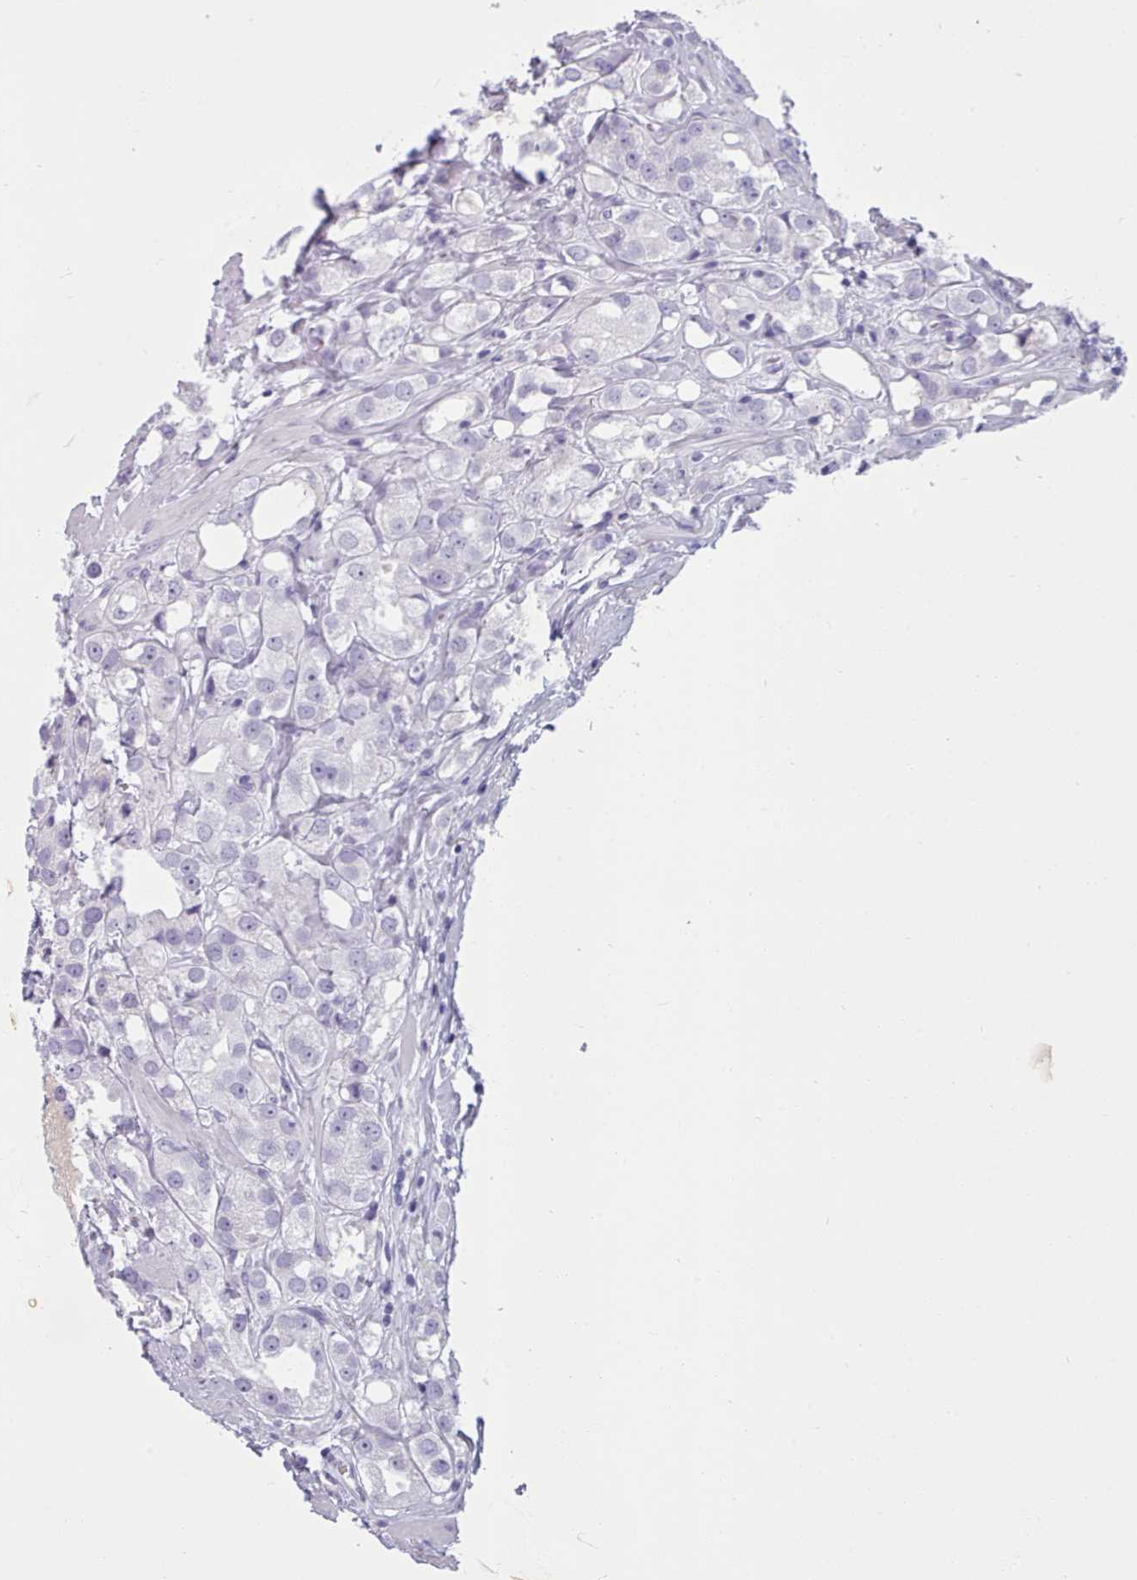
{"staining": {"intensity": "negative", "quantity": "none", "location": "none"}, "tissue": "prostate cancer", "cell_type": "Tumor cells", "image_type": "cancer", "snomed": [{"axis": "morphology", "description": "Adenocarcinoma, NOS"}, {"axis": "topography", "description": "Prostate"}], "caption": "High power microscopy micrograph of an IHC image of adenocarcinoma (prostate), revealing no significant positivity in tumor cells.", "gene": "ZNF43", "patient": {"sex": "male", "age": 79}}